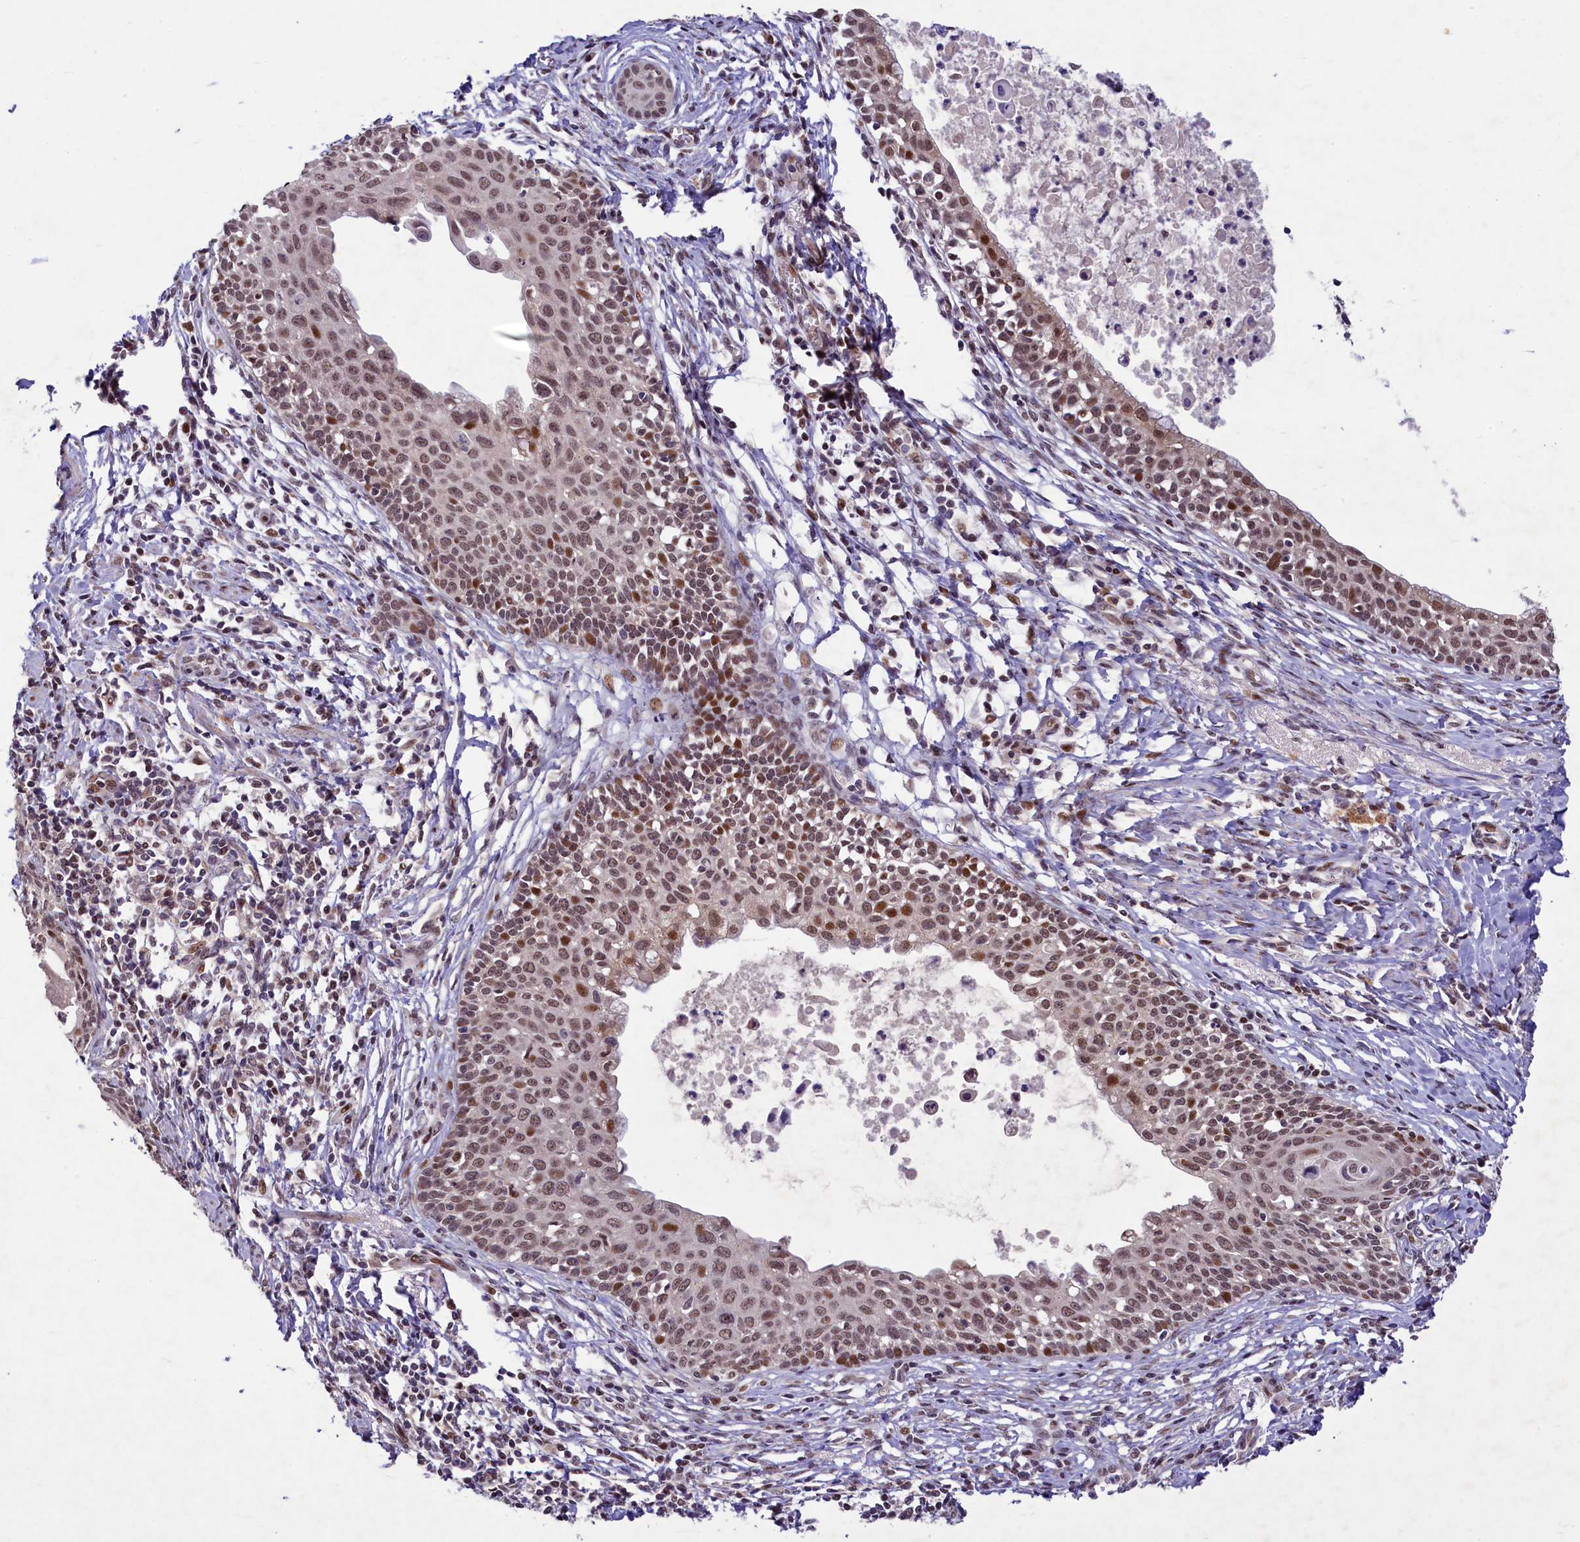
{"staining": {"intensity": "moderate", "quantity": ">75%", "location": "nuclear"}, "tissue": "cervical cancer", "cell_type": "Tumor cells", "image_type": "cancer", "snomed": [{"axis": "morphology", "description": "Squamous cell carcinoma, NOS"}, {"axis": "topography", "description": "Cervix"}], "caption": "Immunohistochemistry (IHC) (DAB (3,3'-diaminobenzidine)) staining of cervical cancer reveals moderate nuclear protein positivity in approximately >75% of tumor cells.", "gene": "ANKS3", "patient": {"sex": "female", "age": 52}}